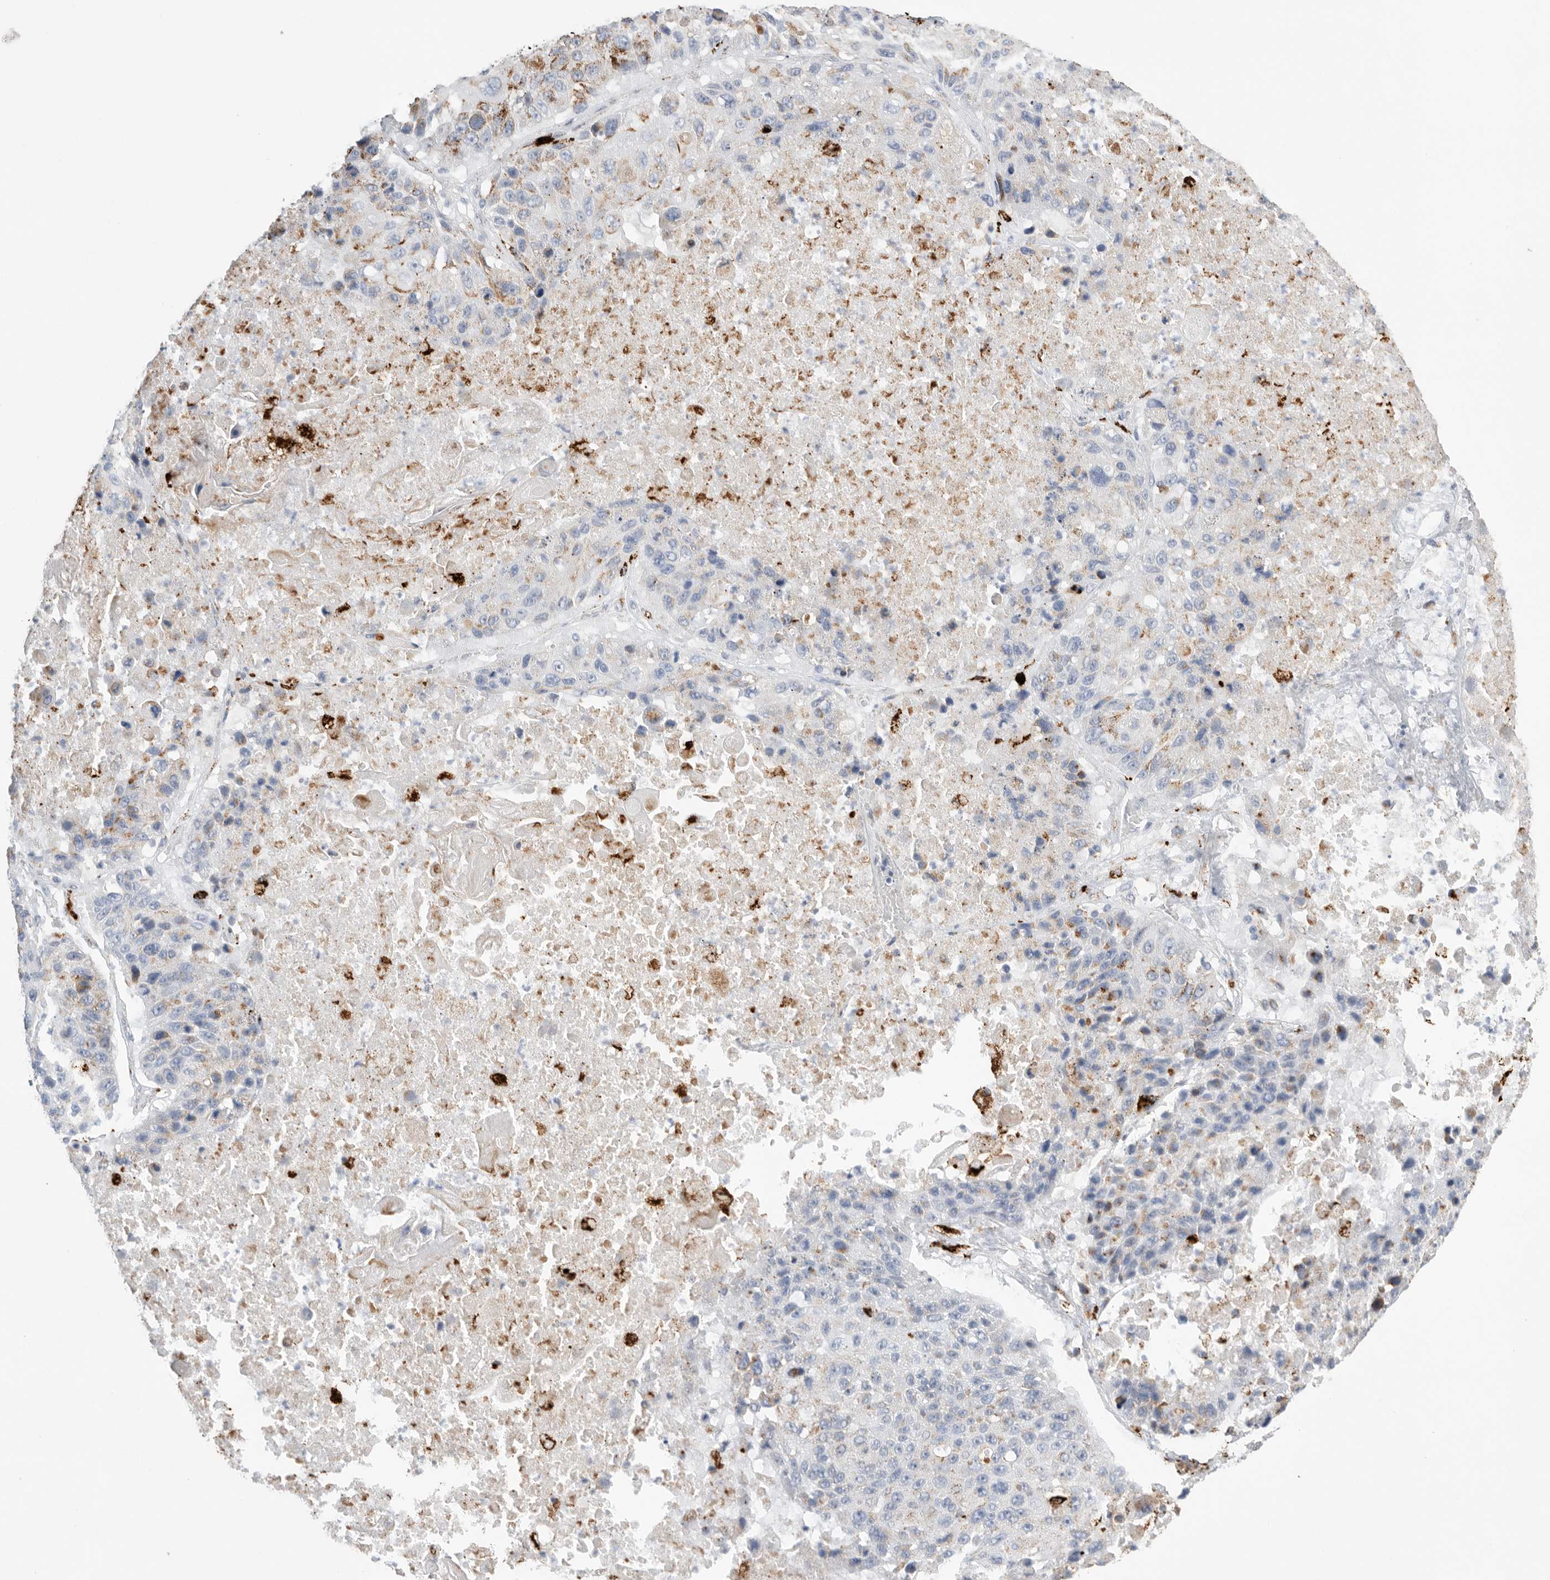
{"staining": {"intensity": "moderate", "quantity": "25%-75%", "location": "cytoplasmic/membranous"}, "tissue": "lung cancer", "cell_type": "Tumor cells", "image_type": "cancer", "snomed": [{"axis": "morphology", "description": "Squamous cell carcinoma, NOS"}, {"axis": "topography", "description": "Lung"}], "caption": "This is an image of immunohistochemistry (IHC) staining of squamous cell carcinoma (lung), which shows moderate positivity in the cytoplasmic/membranous of tumor cells.", "gene": "GGH", "patient": {"sex": "male", "age": 61}}